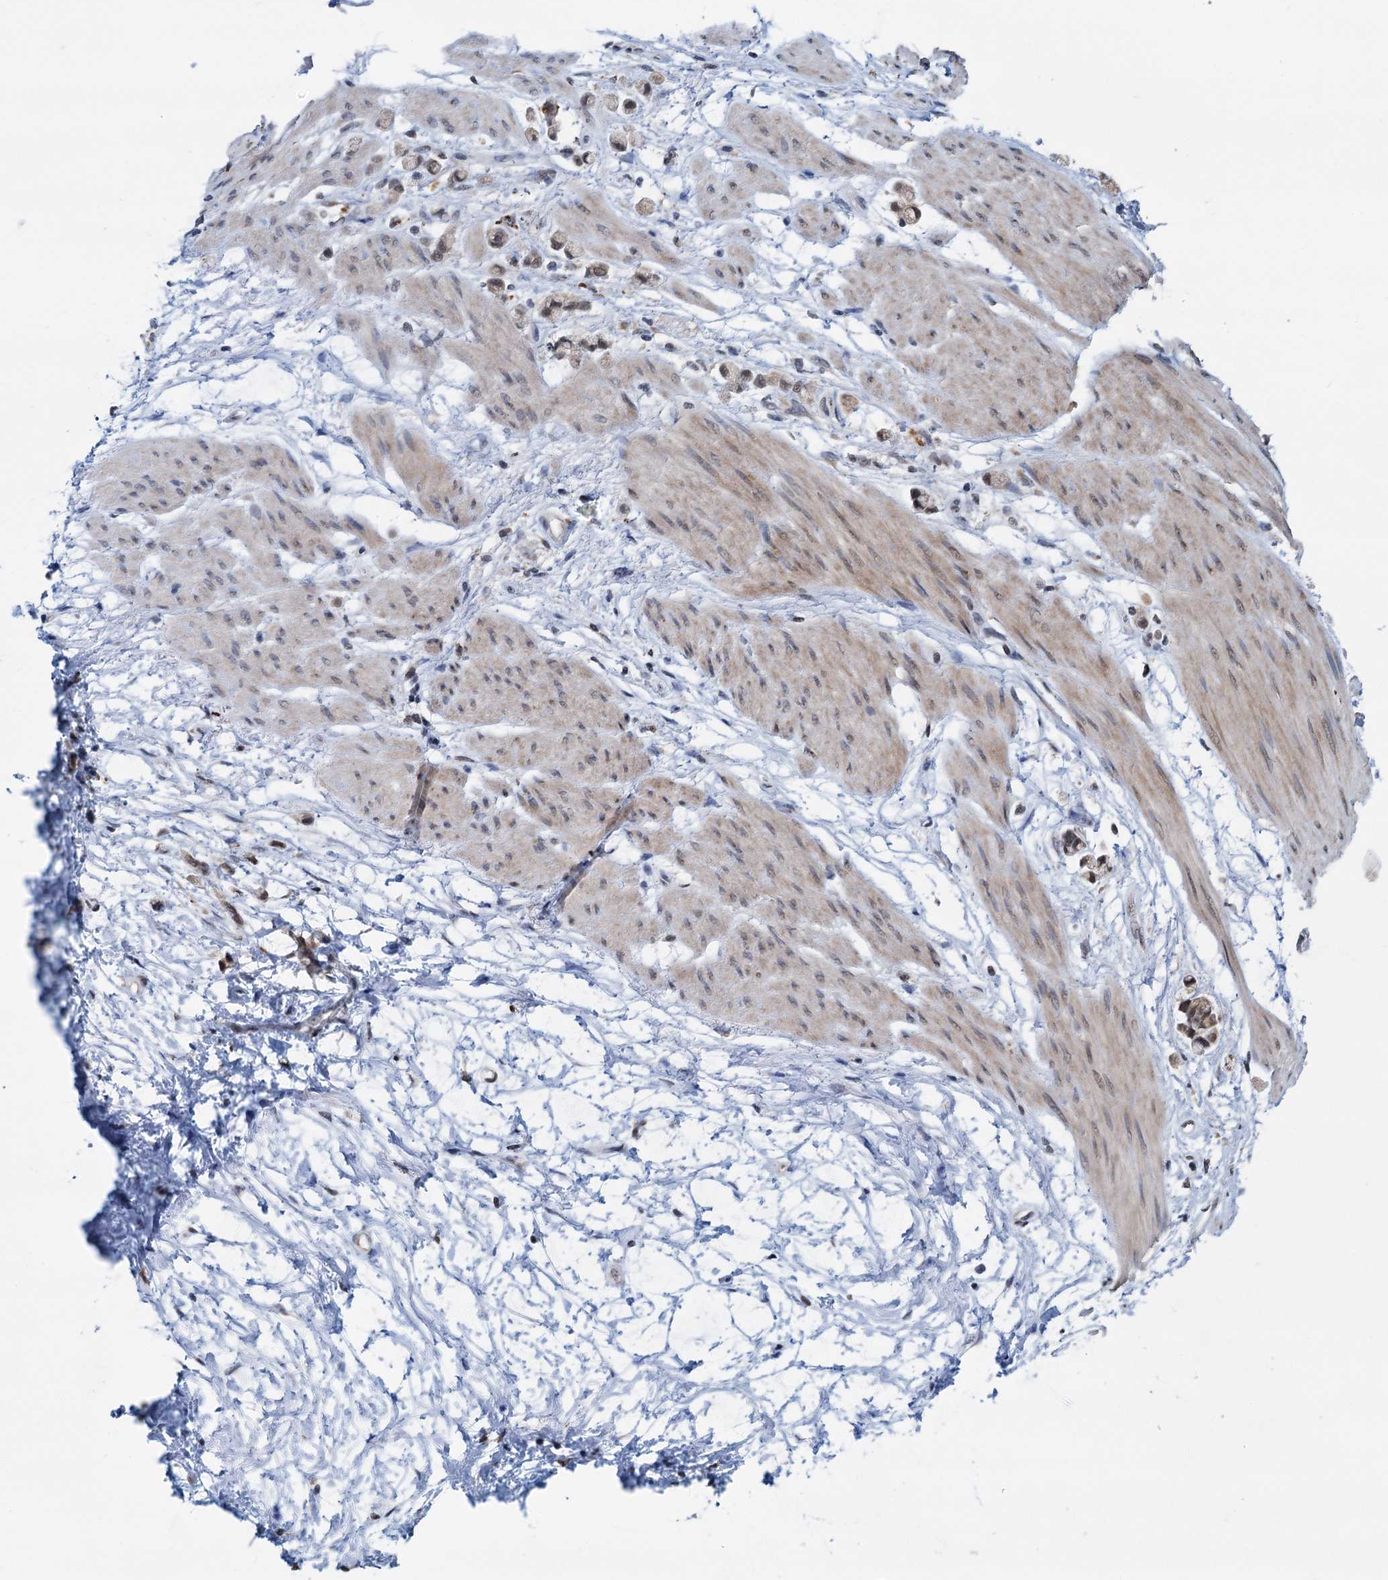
{"staining": {"intensity": "weak", "quantity": ">75%", "location": "cytoplasmic/membranous"}, "tissue": "stomach cancer", "cell_type": "Tumor cells", "image_type": "cancer", "snomed": [{"axis": "morphology", "description": "Adenocarcinoma, NOS"}, {"axis": "topography", "description": "Stomach"}], "caption": "The photomicrograph displays a brown stain indicating the presence of a protein in the cytoplasmic/membranous of tumor cells in stomach cancer (adenocarcinoma).", "gene": "SHLD1", "patient": {"sex": "female", "age": 60}}